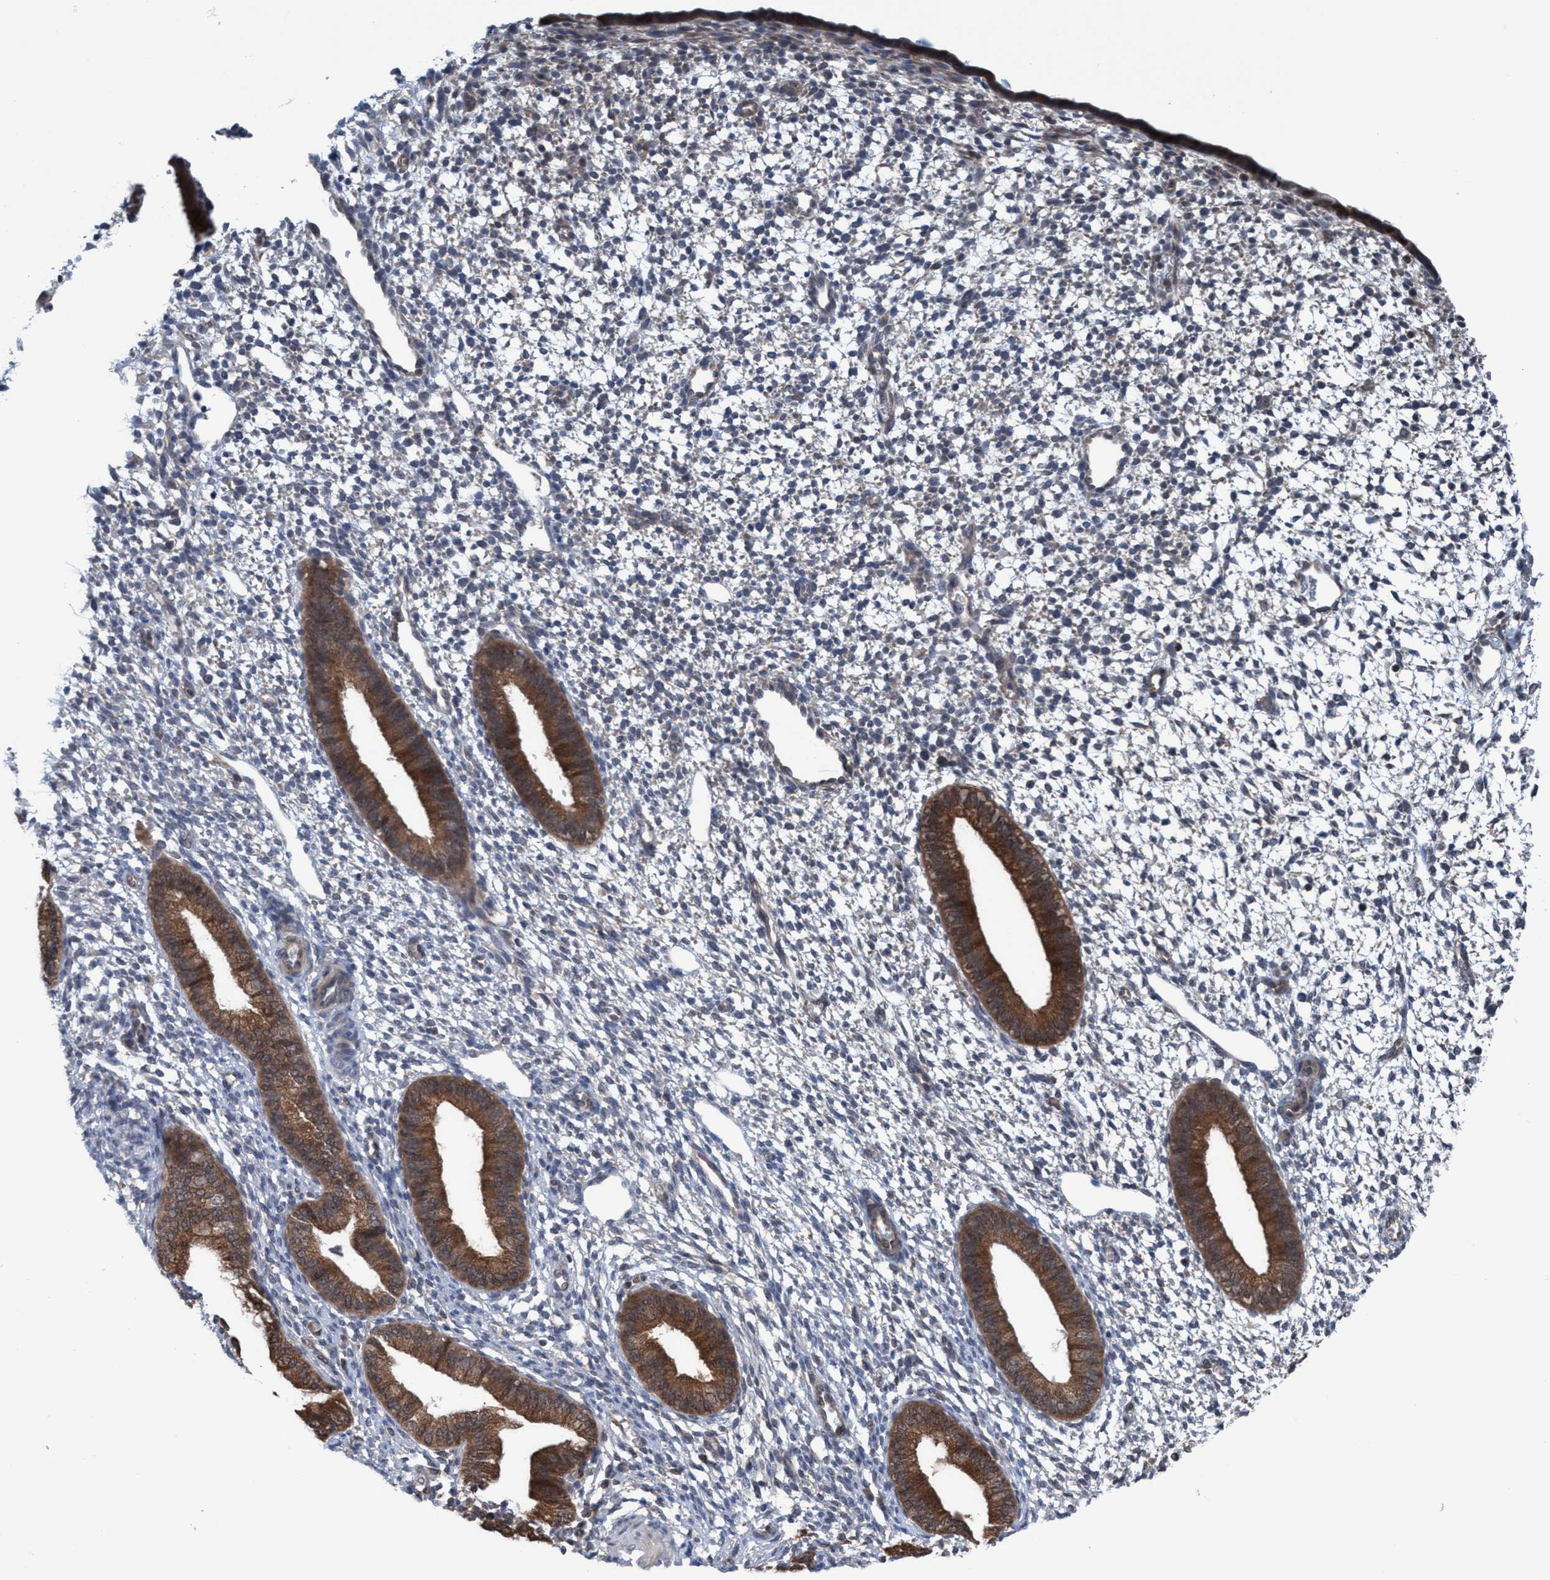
{"staining": {"intensity": "weak", "quantity": "25%-75%", "location": "cytoplasmic/membranous"}, "tissue": "endometrium", "cell_type": "Cells in endometrial stroma", "image_type": "normal", "snomed": [{"axis": "morphology", "description": "Normal tissue, NOS"}, {"axis": "topography", "description": "Endometrium"}], "caption": "Endometrium stained with immunohistochemistry (IHC) exhibits weak cytoplasmic/membranous expression in approximately 25%-75% of cells in endometrial stroma.", "gene": "GLOD4", "patient": {"sex": "female", "age": 46}}